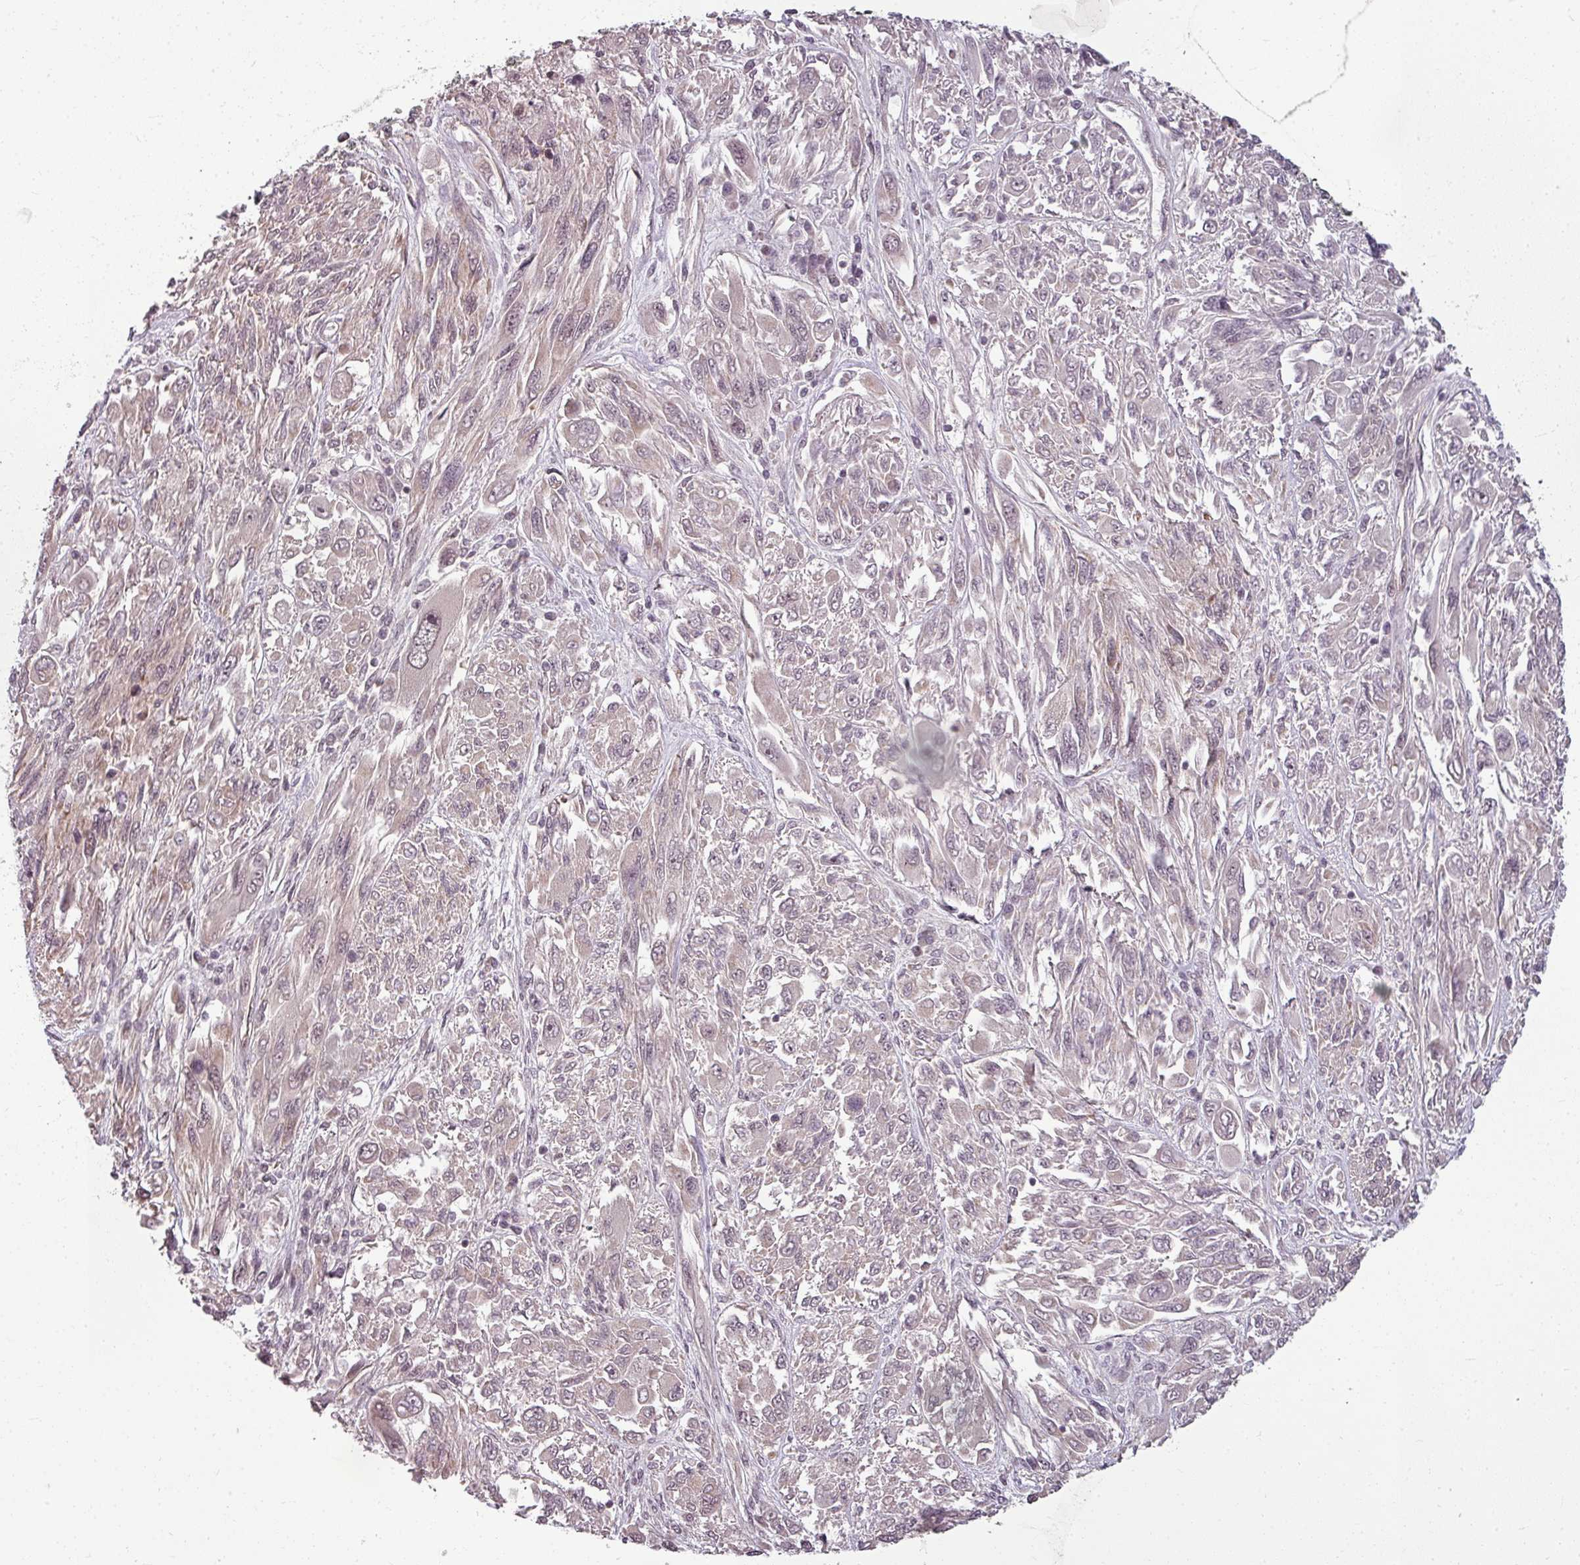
{"staining": {"intensity": "weak", "quantity": "25%-75%", "location": "cytoplasmic/membranous"}, "tissue": "melanoma", "cell_type": "Tumor cells", "image_type": "cancer", "snomed": [{"axis": "morphology", "description": "Malignant melanoma, NOS"}, {"axis": "topography", "description": "Skin"}], "caption": "Immunohistochemistry of malignant melanoma displays low levels of weak cytoplasmic/membranous positivity in approximately 25%-75% of tumor cells. The staining was performed using DAB (3,3'-diaminobenzidine), with brown indicating positive protein expression. Nuclei are stained blue with hematoxylin.", "gene": "CLIC1", "patient": {"sex": "female", "age": 91}}